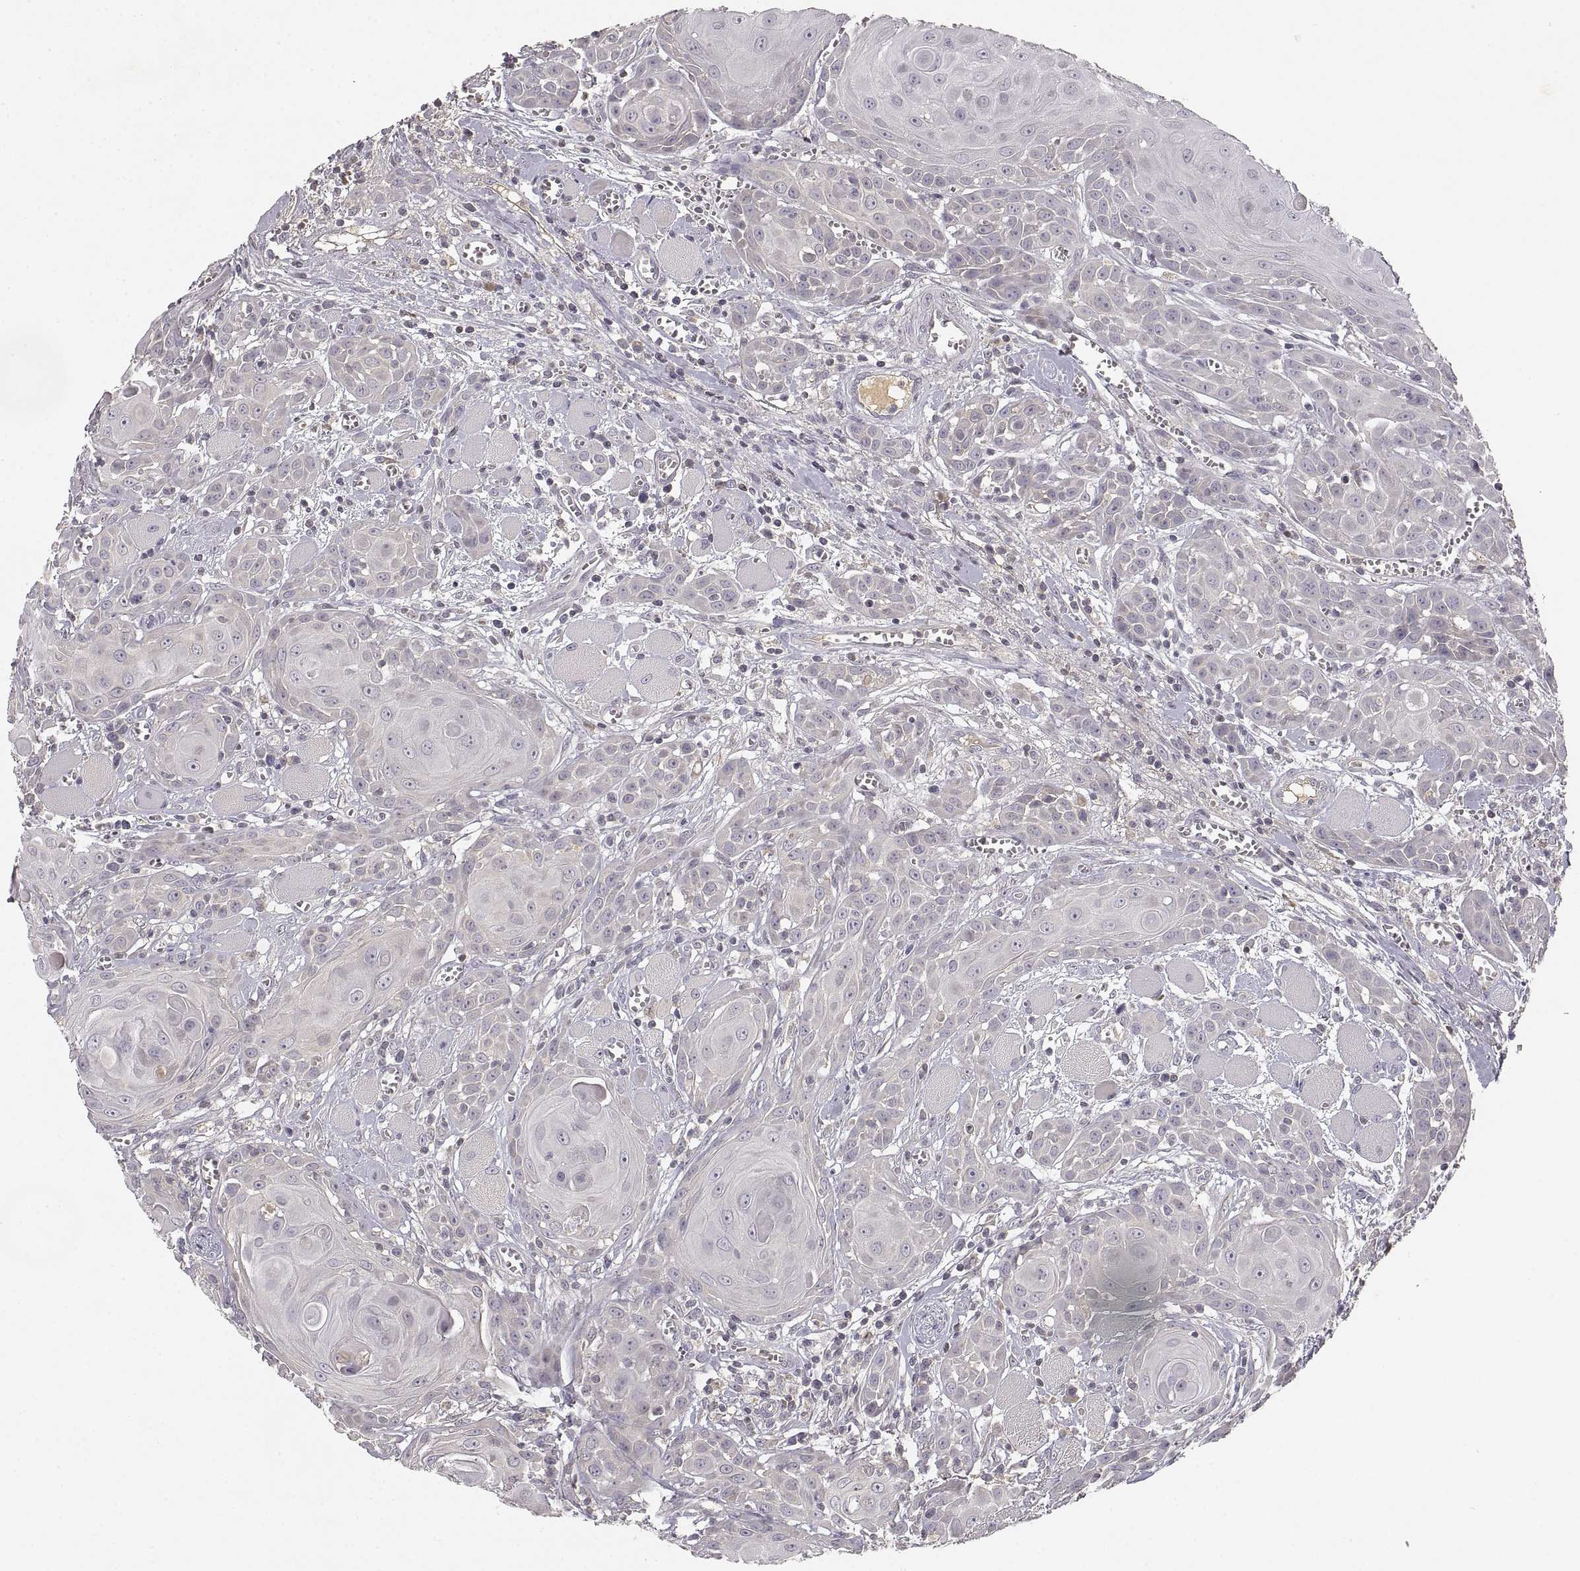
{"staining": {"intensity": "negative", "quantity": "none", "location": "none"}, "tissue": "head and neck cancer", "cell_type": "Tumor cells", "image_type": "cancer", "snomed": [{"axis": "morphology", "description": "Squamous cell carcinoma, NOS"}, {"axis": "topography", "description": "Head-Neck"}], "caption": "There is no significant expression in tumor cells of head and neck cancer.", "gene": "RUNDC3A", "patient": {"sex": "female", "age": 80}}